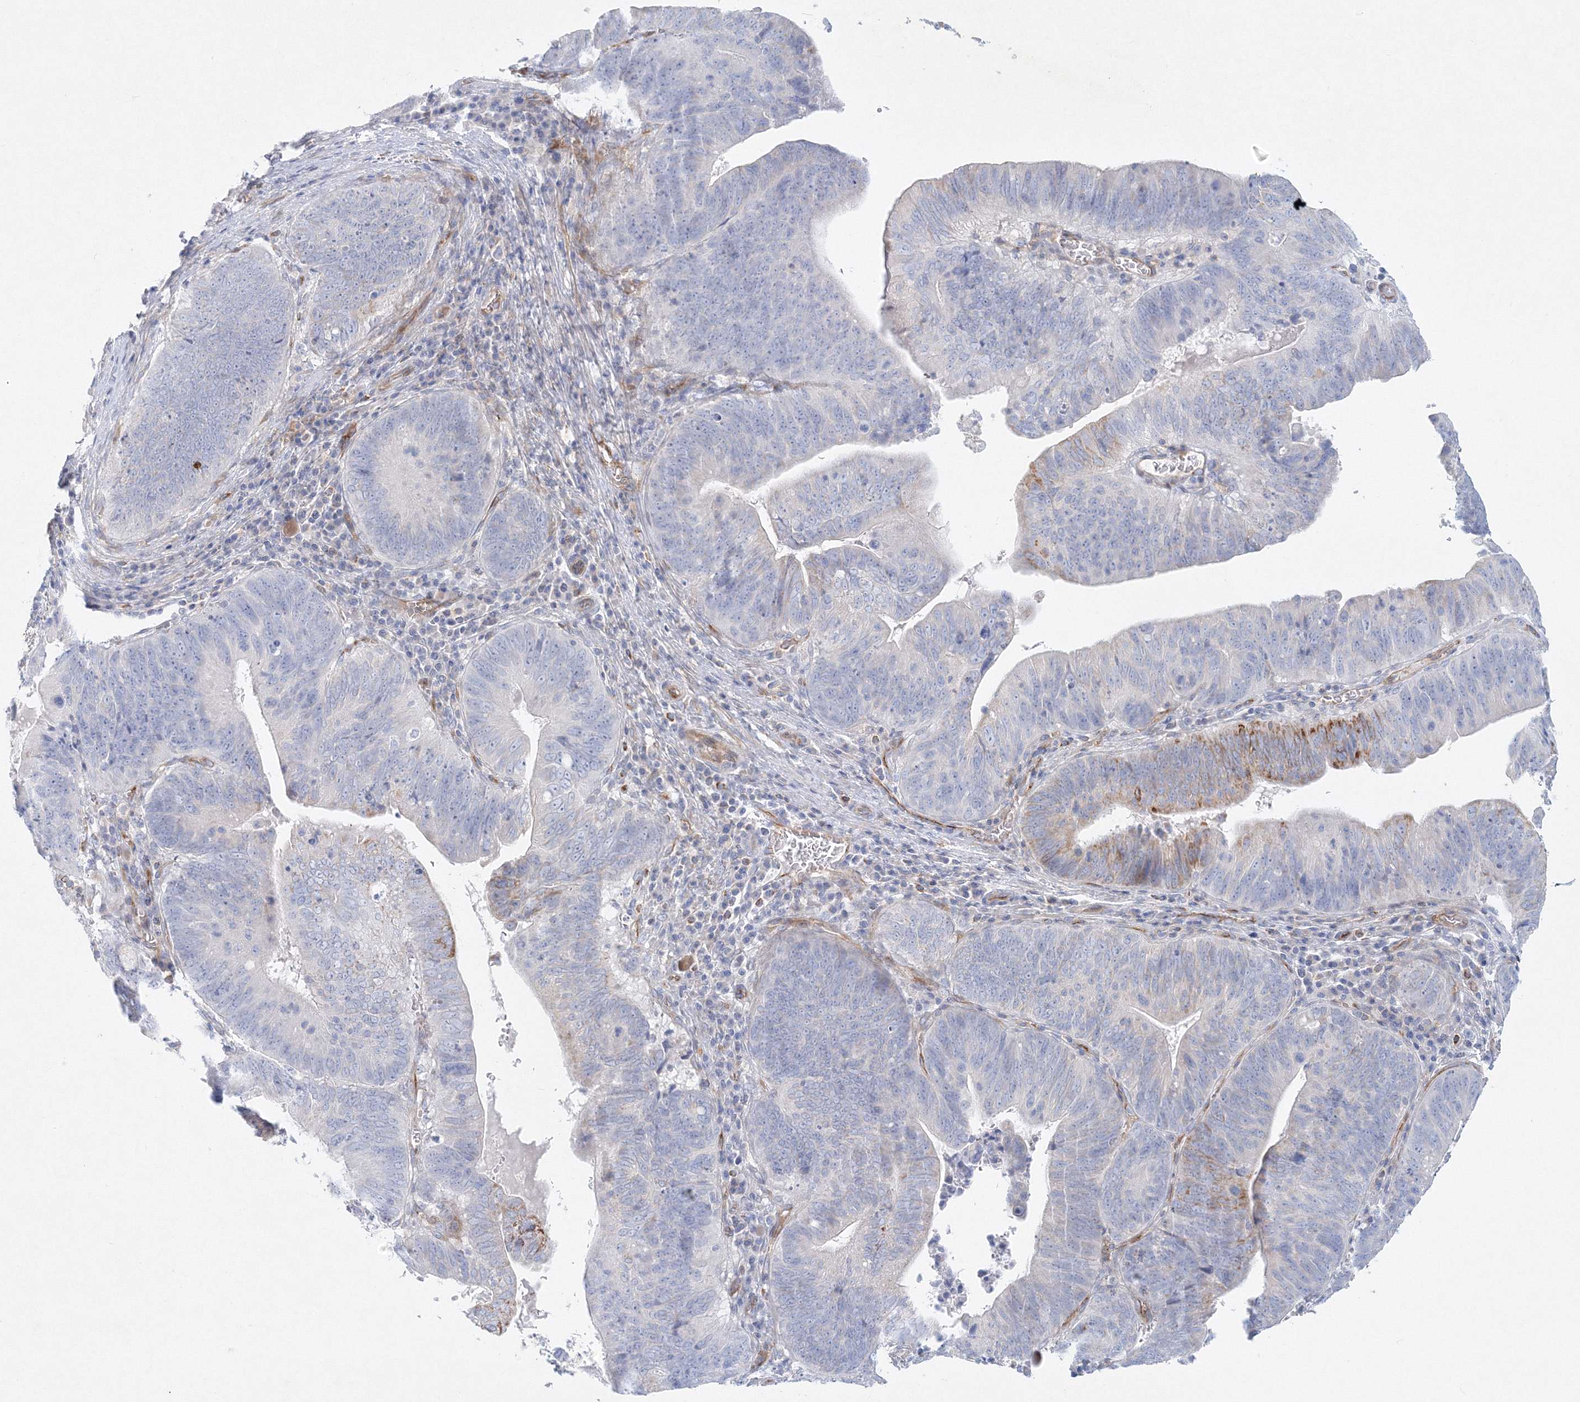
{"staining": {"intensity": "moderate", "quantity": "<25%", "location": "cytoplasmic/membranous"}, "tissue": "pancreatic cancer", "cell_type": "Tumor cells", "image_type": "cancer", "snomed": [{"axis": "morphology", "description": "Adenocarcinoma, NOS"}, {"axis": "topography", "description": "Pancreas"}], "caption": "High-magnification brightfield microscopy of pancreatic cancer stained with DAB (brown) and counterstained with hematoxylin (blue). tumor cells exhibit moderate cytoplasmic/membranous staining is present in approximately<25% of cells.", "gene": "DNAH1", "patient": {"sex": "male", "age": 63}}